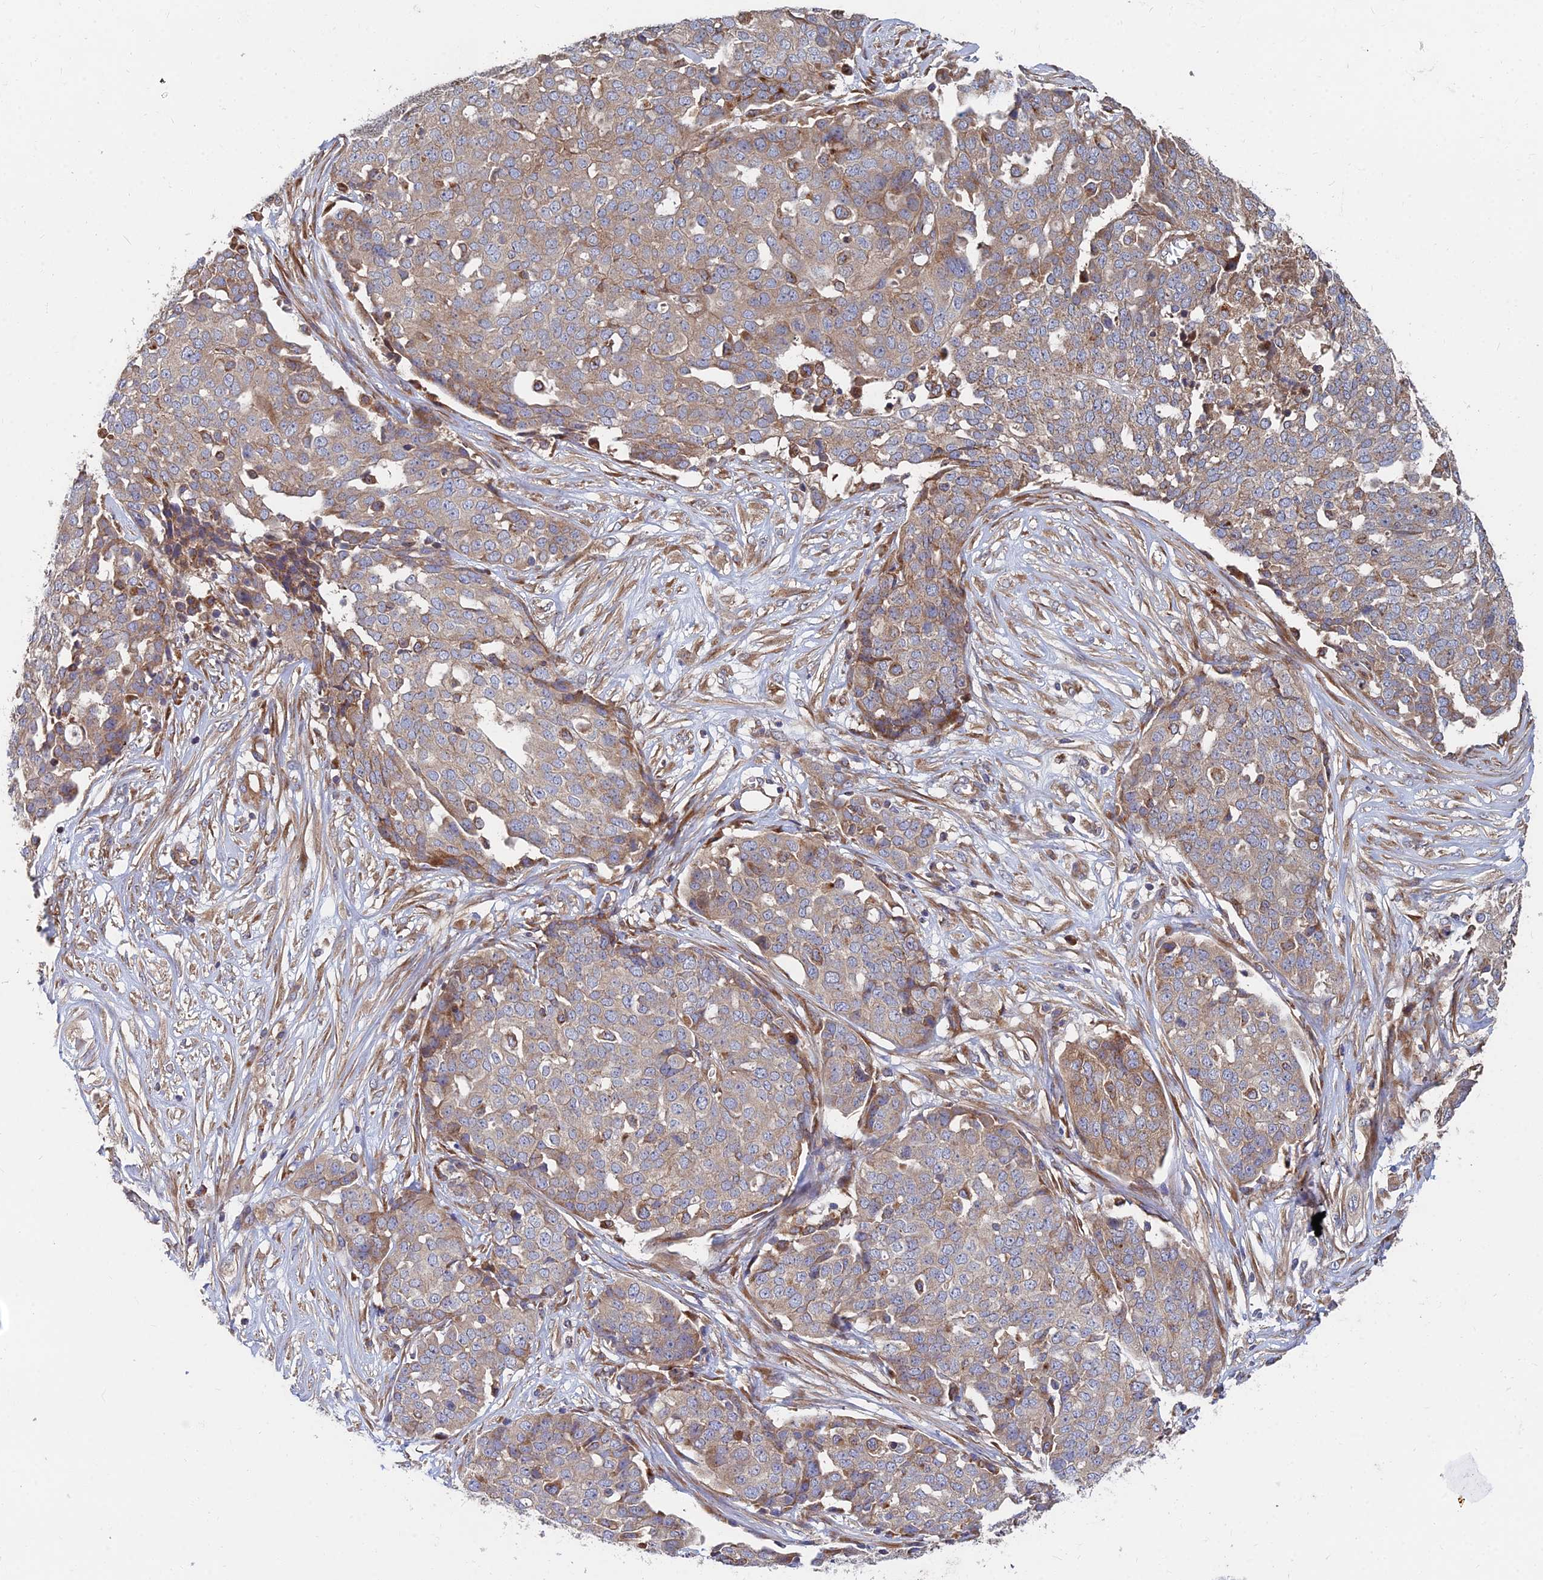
{"staining": {"intensity": "weak", "quantity": ">75%", "location": "cytoplasmic/membranous"}, "tissue": "ovarian cancer", "cell_type": "Tumor cells", "image_type": "cancer", "snomed": [{"axis": "morphology", "description": "Cystadenocarcinoma, serous, NOS"}, {"axis": "topography", "description": "Soft tissue"}, {"axis": "topography", "description": "Ovary"}], "caption": "An image of human ovarian cancer (serous cystadenocarcinoma) stained for a protein demonstrates weak cytoplasmic/membranous brown staining in tumor cells.", "gene": "CCZ1", "patient": {"sex": "female", "age": 57}}